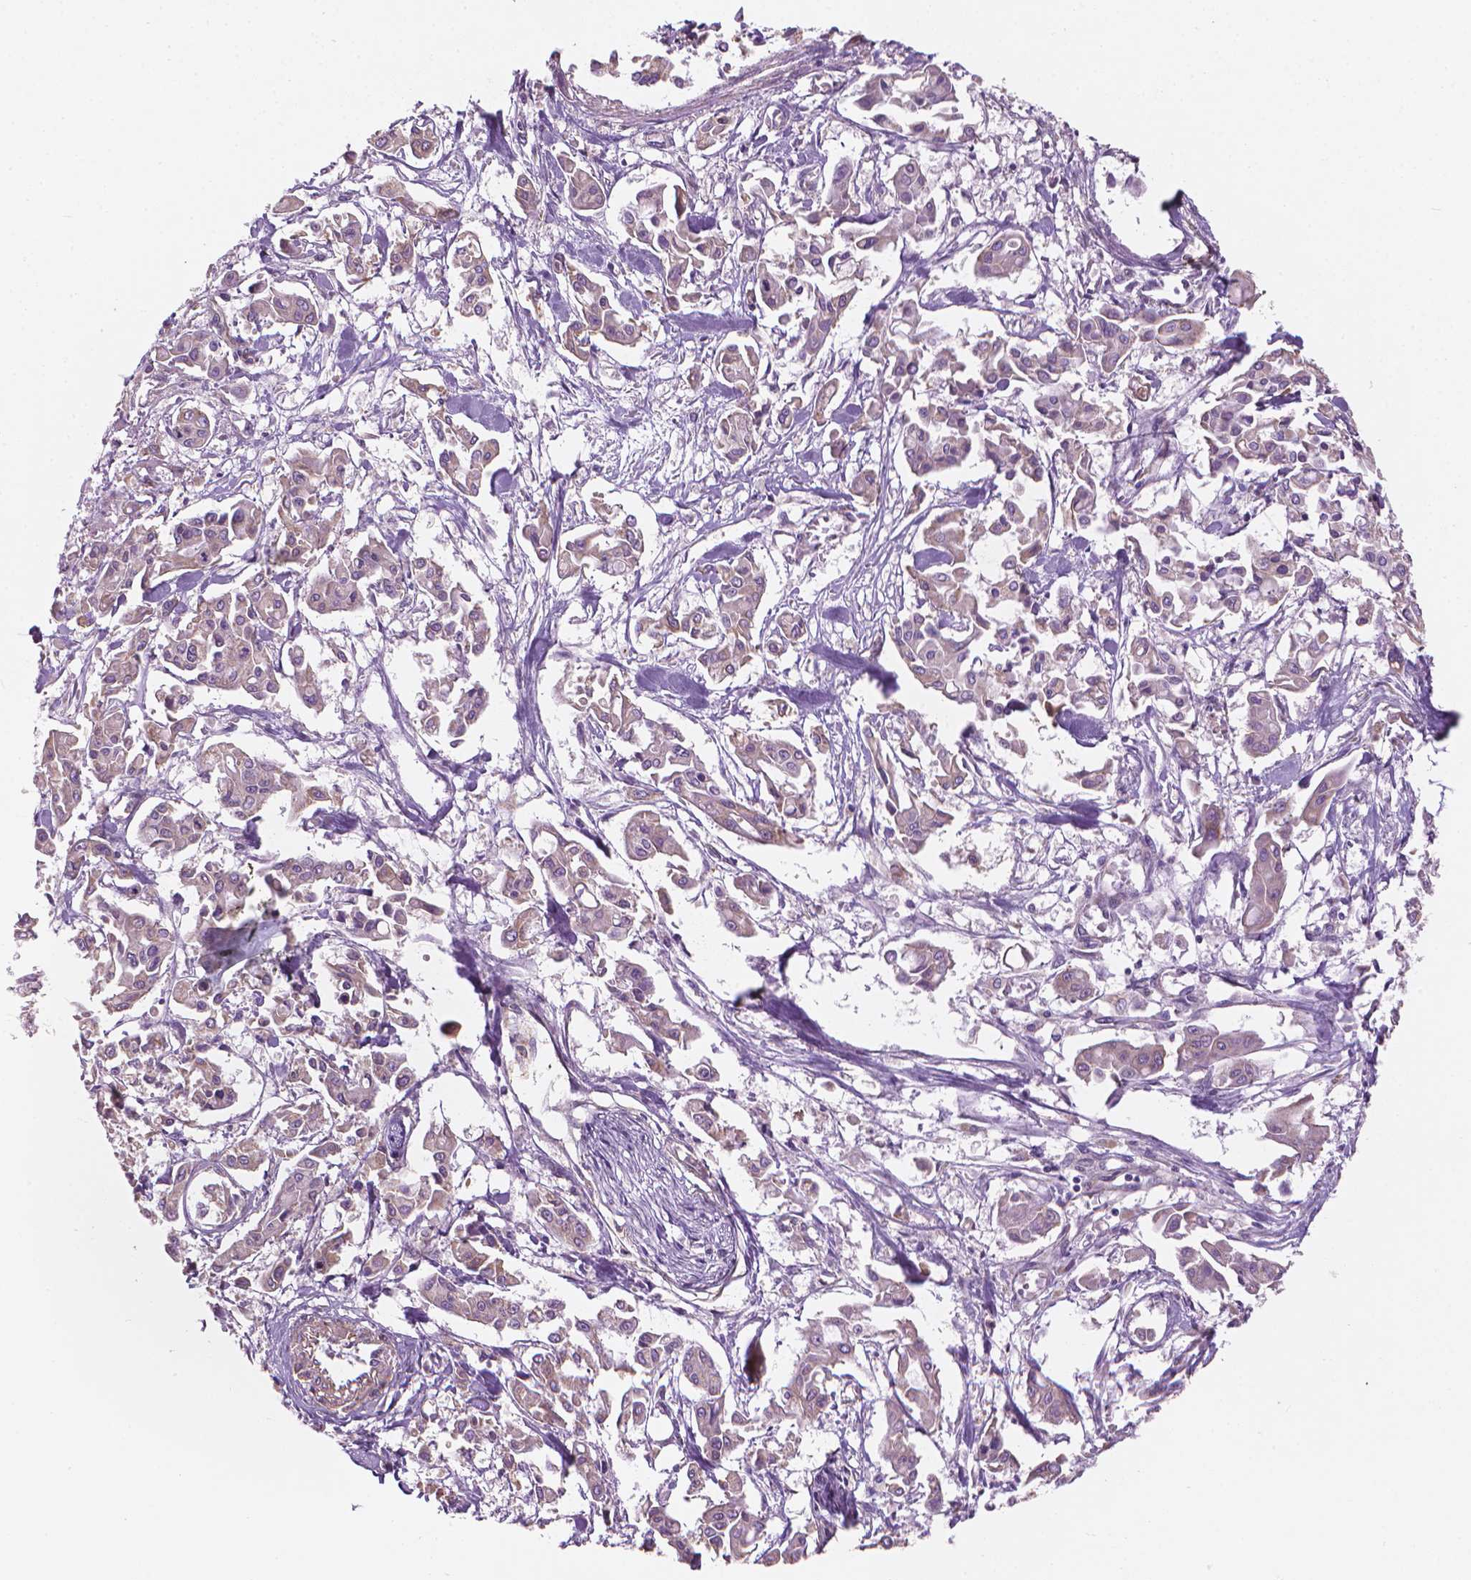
{"staining": {"intensity": "negative", "quantity": "none", "location": "none"}, "tissue": "pancreatic cancer", "cell_type": "Tumor cells", "image_type": "cancer", "snomed": [{"axis": "morphology", "description": "Adenocarcinoma, NOS"}, {"axis": "topography", "description": "Pancreas"}], "caption": "DAB (3,3'-diaminobenzidine) immunohistochemical staining of pancreatic cancer (adenocarcinoma) shows no significant expression in tumor cells. The staining is performed using DAB (3,3'-diaminobenzidine) brown chromogen with nuclei counter-stained in using hematoxylin.", "gene": "TTC29", "patient": {"sex": "male", "age": 61}}